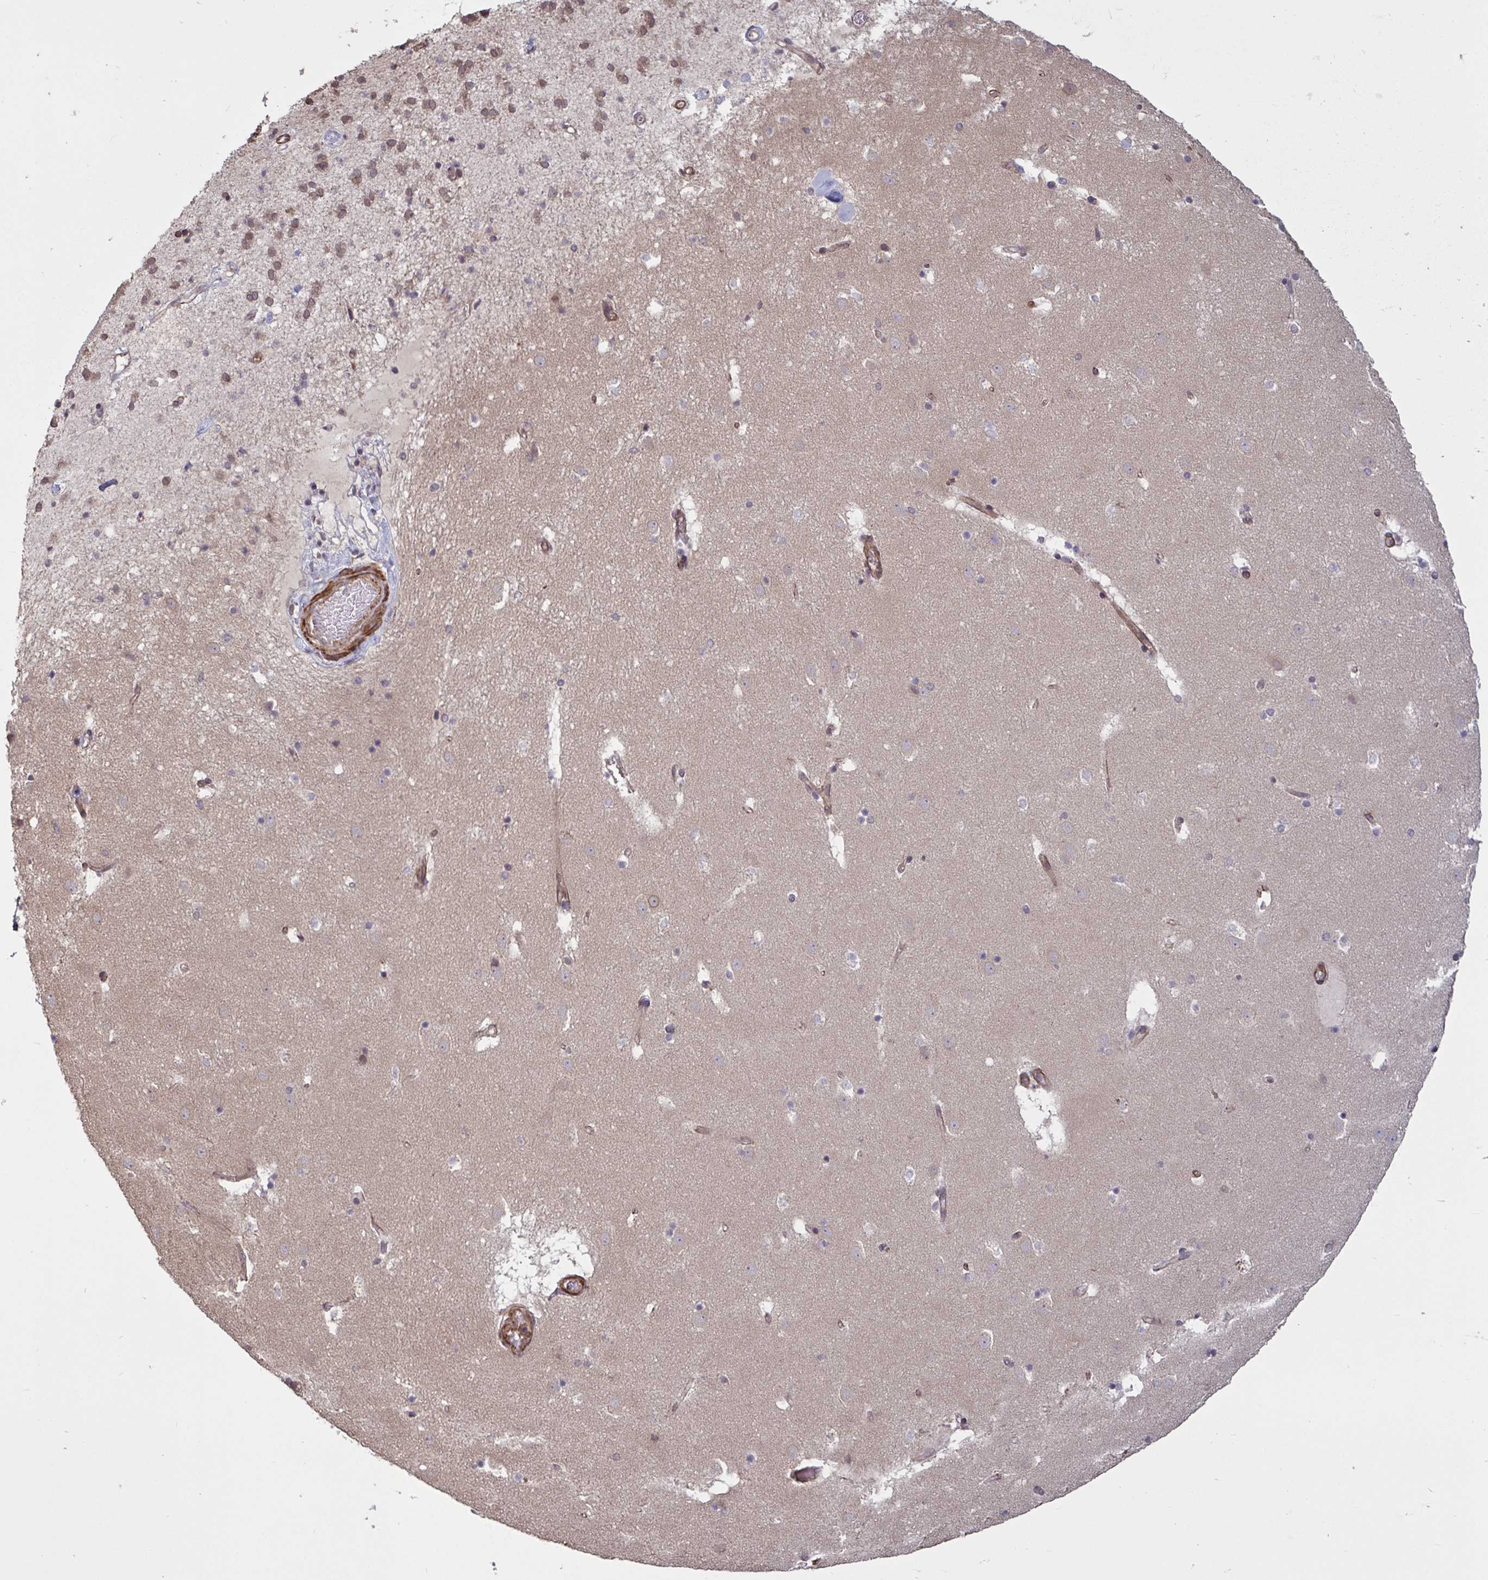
{"staining": {"intensity": "negative", "quantity": "none", "location": "none"}, "tissue": "caudate", "cell_type": "Glial cells", "image_type": "normal", "snomed": [{"axis": "morphology", "description": "Normal tissue, NOS"}, {"axis": "topography", "description": "Lateral ventricle wall"}], "caption": "Caudate stained for a protein using immunohistochemistry displays no expression glial cells.", "gene": "IPO5", "patient": {"sex": "male", "age": 37}}